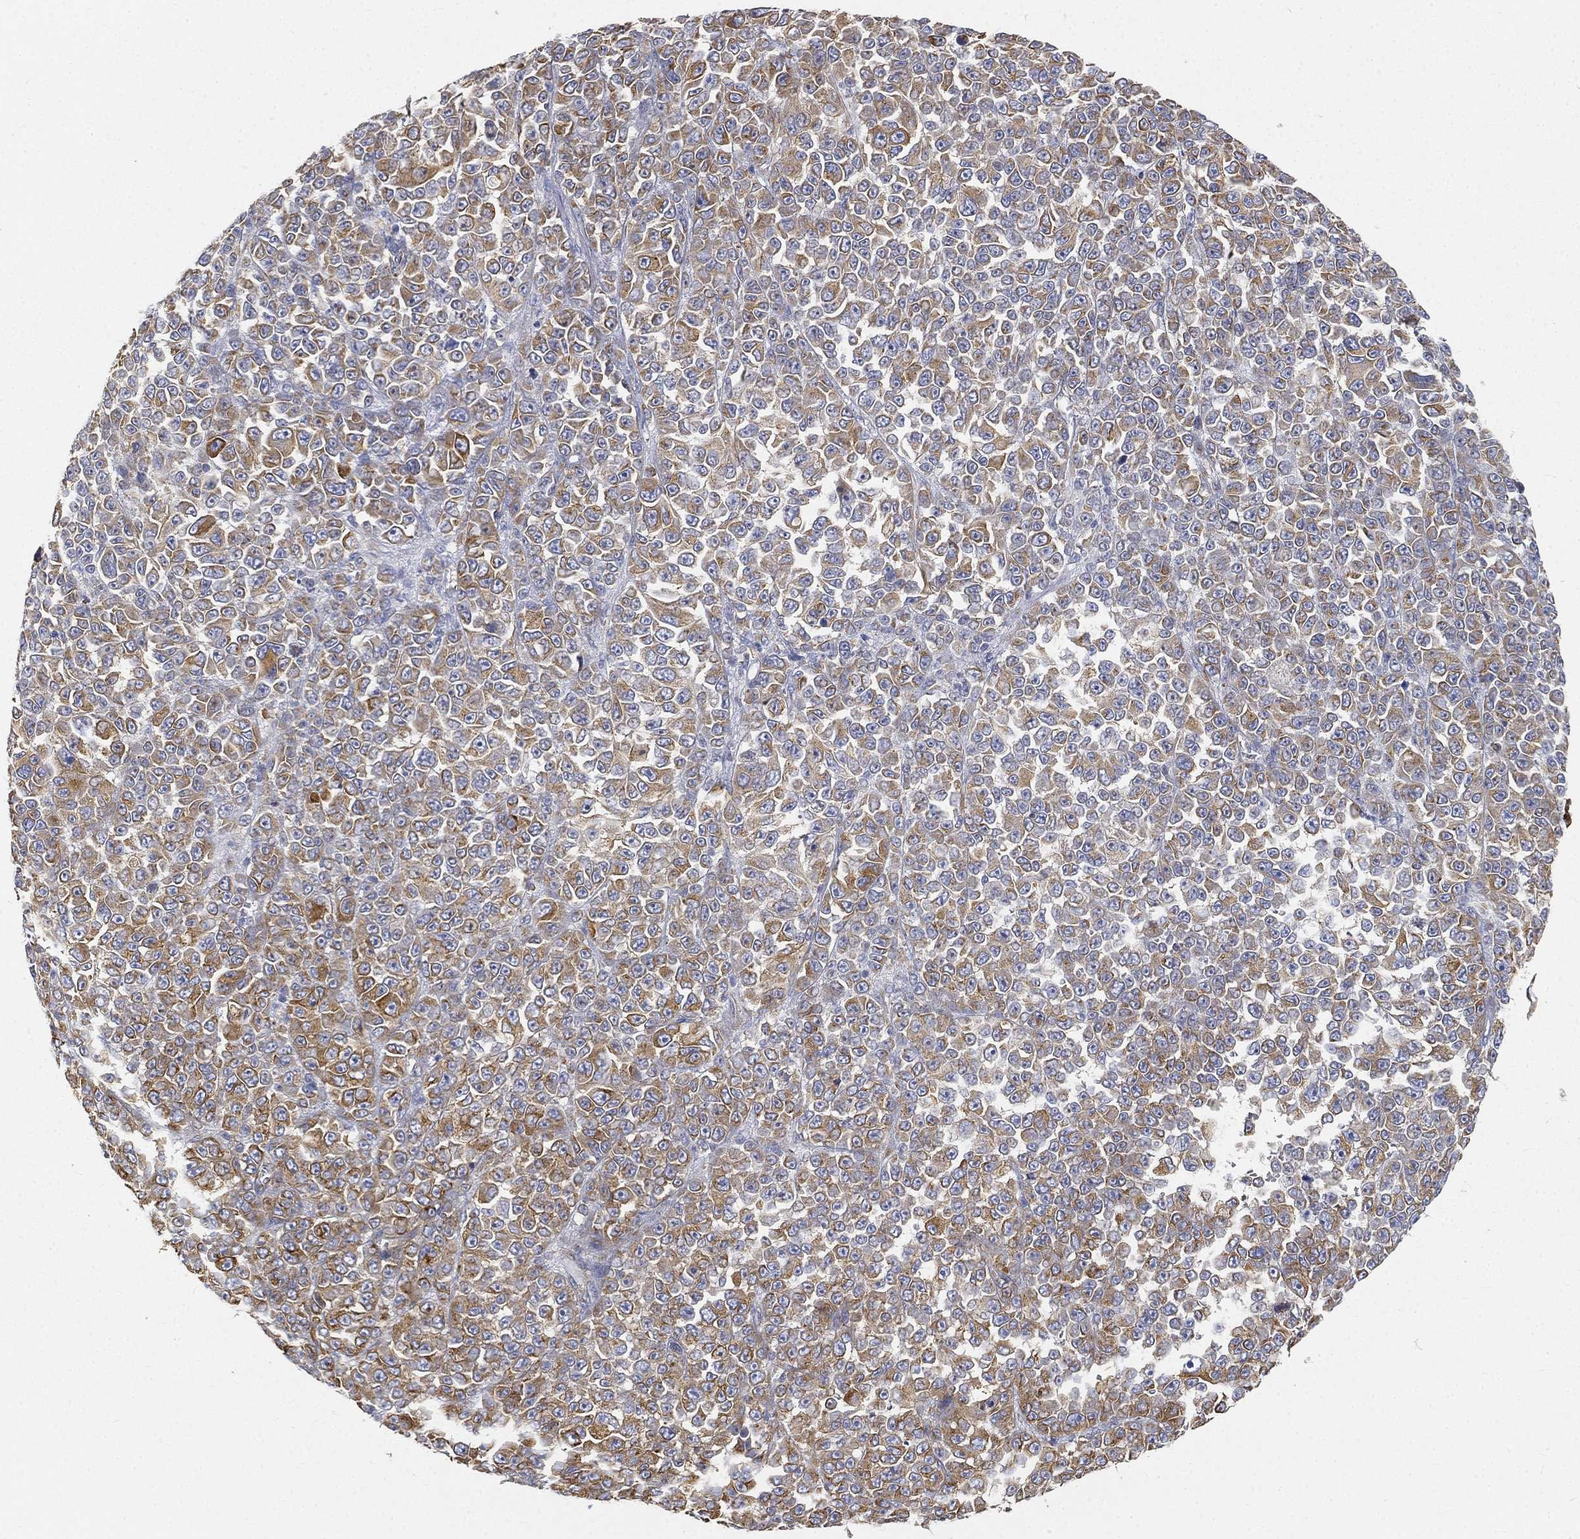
{"staining": {"intensity": "moderate", "quantity": "25%-75%", "location": "cytoplasmic/membranous"}, "tissue": "melanoma", "cell_type": "Tumor cells", "image_type": "cancer", "snomed": [{"axis": "morphology", "description": "Malignant melanoma, NOS"}, {"axis": "topography", "description": "Skin"}], "caption": "This is an image of IHC staining of malignant melanoma, which shows moderate positivity in the cytoplasmic/membranous of tumor cells.", "gene": "TMEM25", "patient": {"sex": "female", "age": 95}}